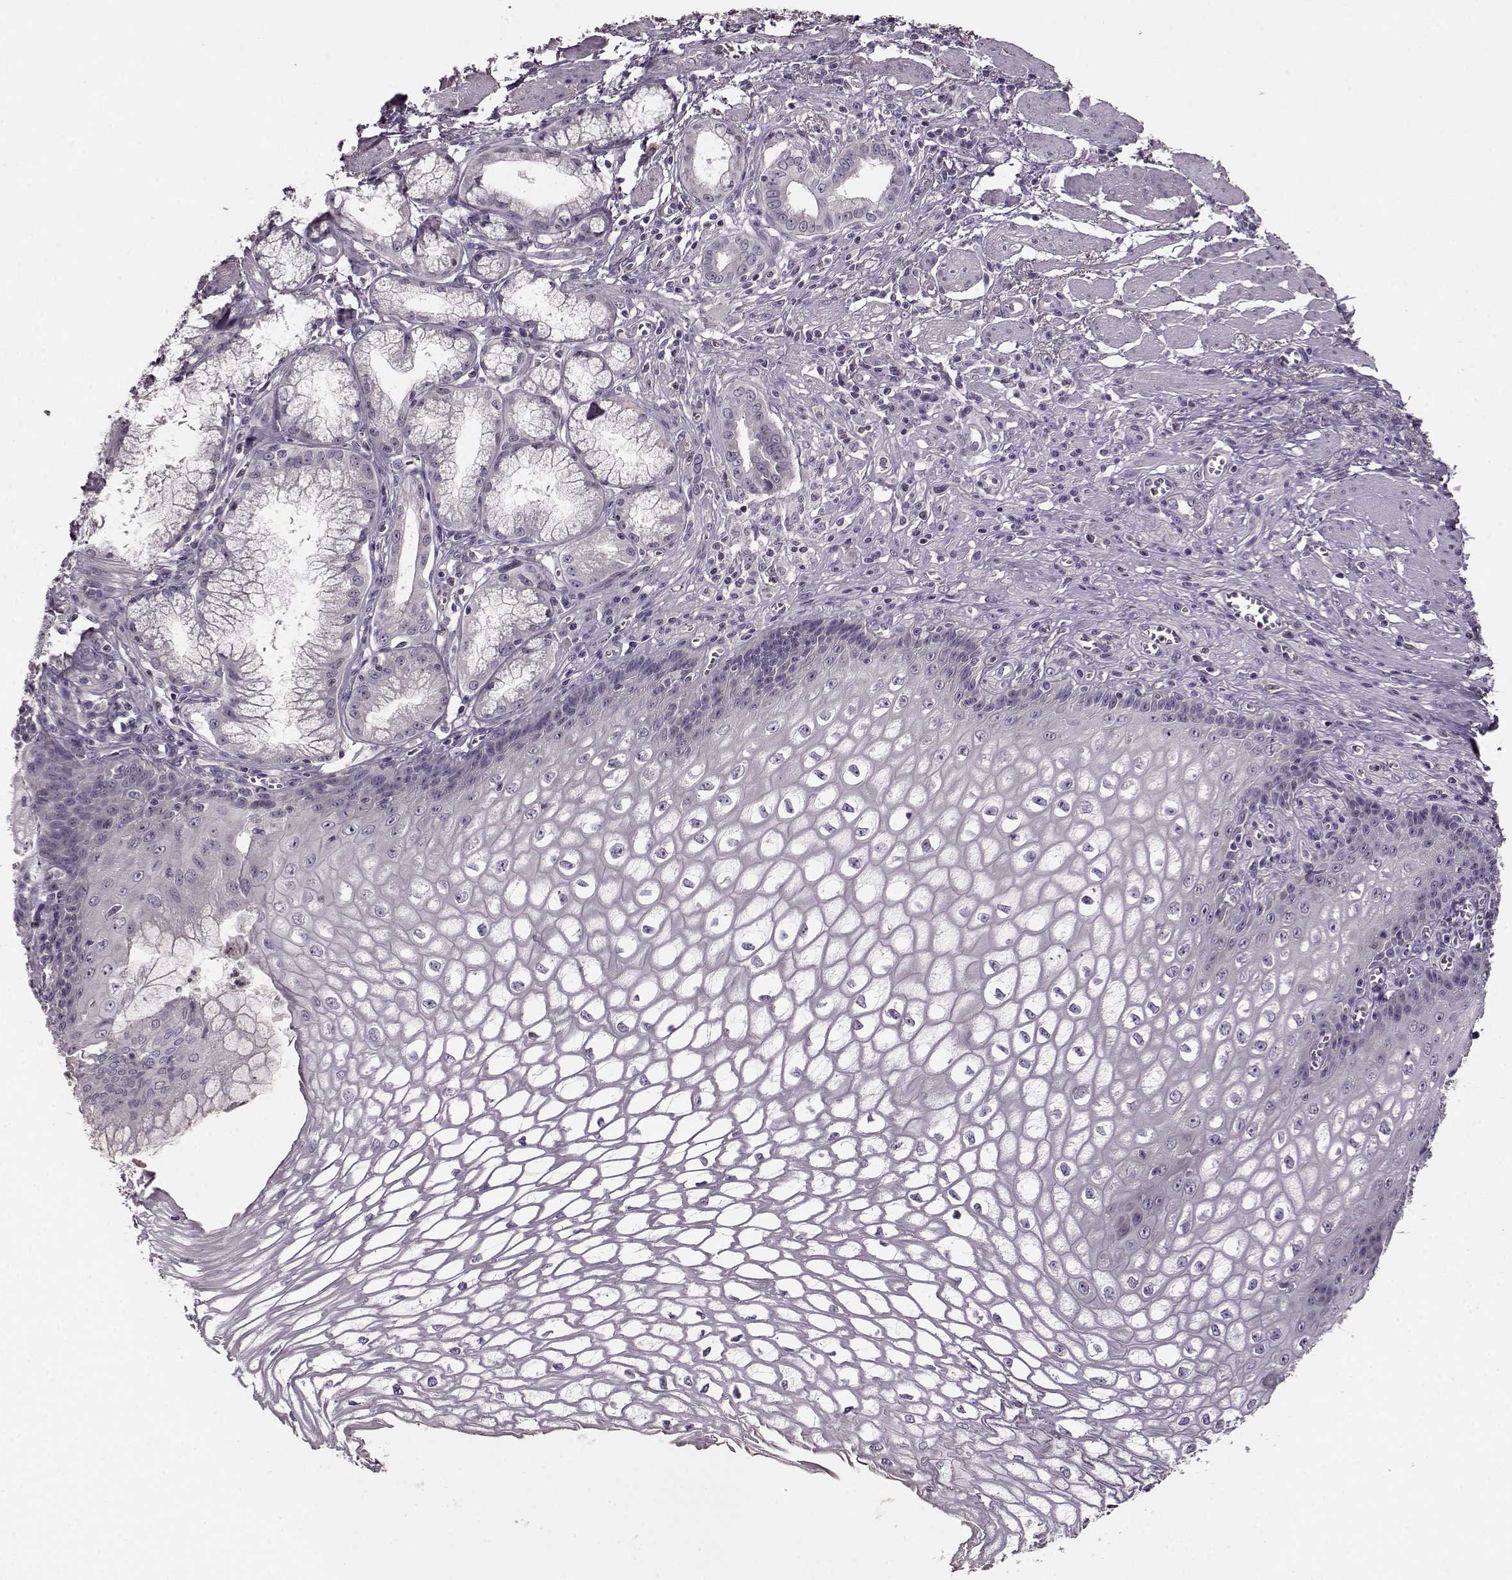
{"staining": {"intensity": "negative", "quantity": "none", "location": "none"}, "tissue": "esophagus", "cell_type": "Squamous epithelial cells", "image_type": "normal", "snomed": [{"axis": "morphology", "description": "Normal tissue, NOS"}, {"axis": "topography", "description": "Esophagus"}], "caption": "An image of esophagus stained for a protein displays no brown staining in squamous epithelial cells. Brightfield microscopy of IHC stained with DAB (brown) and hematoxylin (blue), captured at high magnification.", "gene": "RP1L1", "patient": {"sex": "male", "age": 58}}